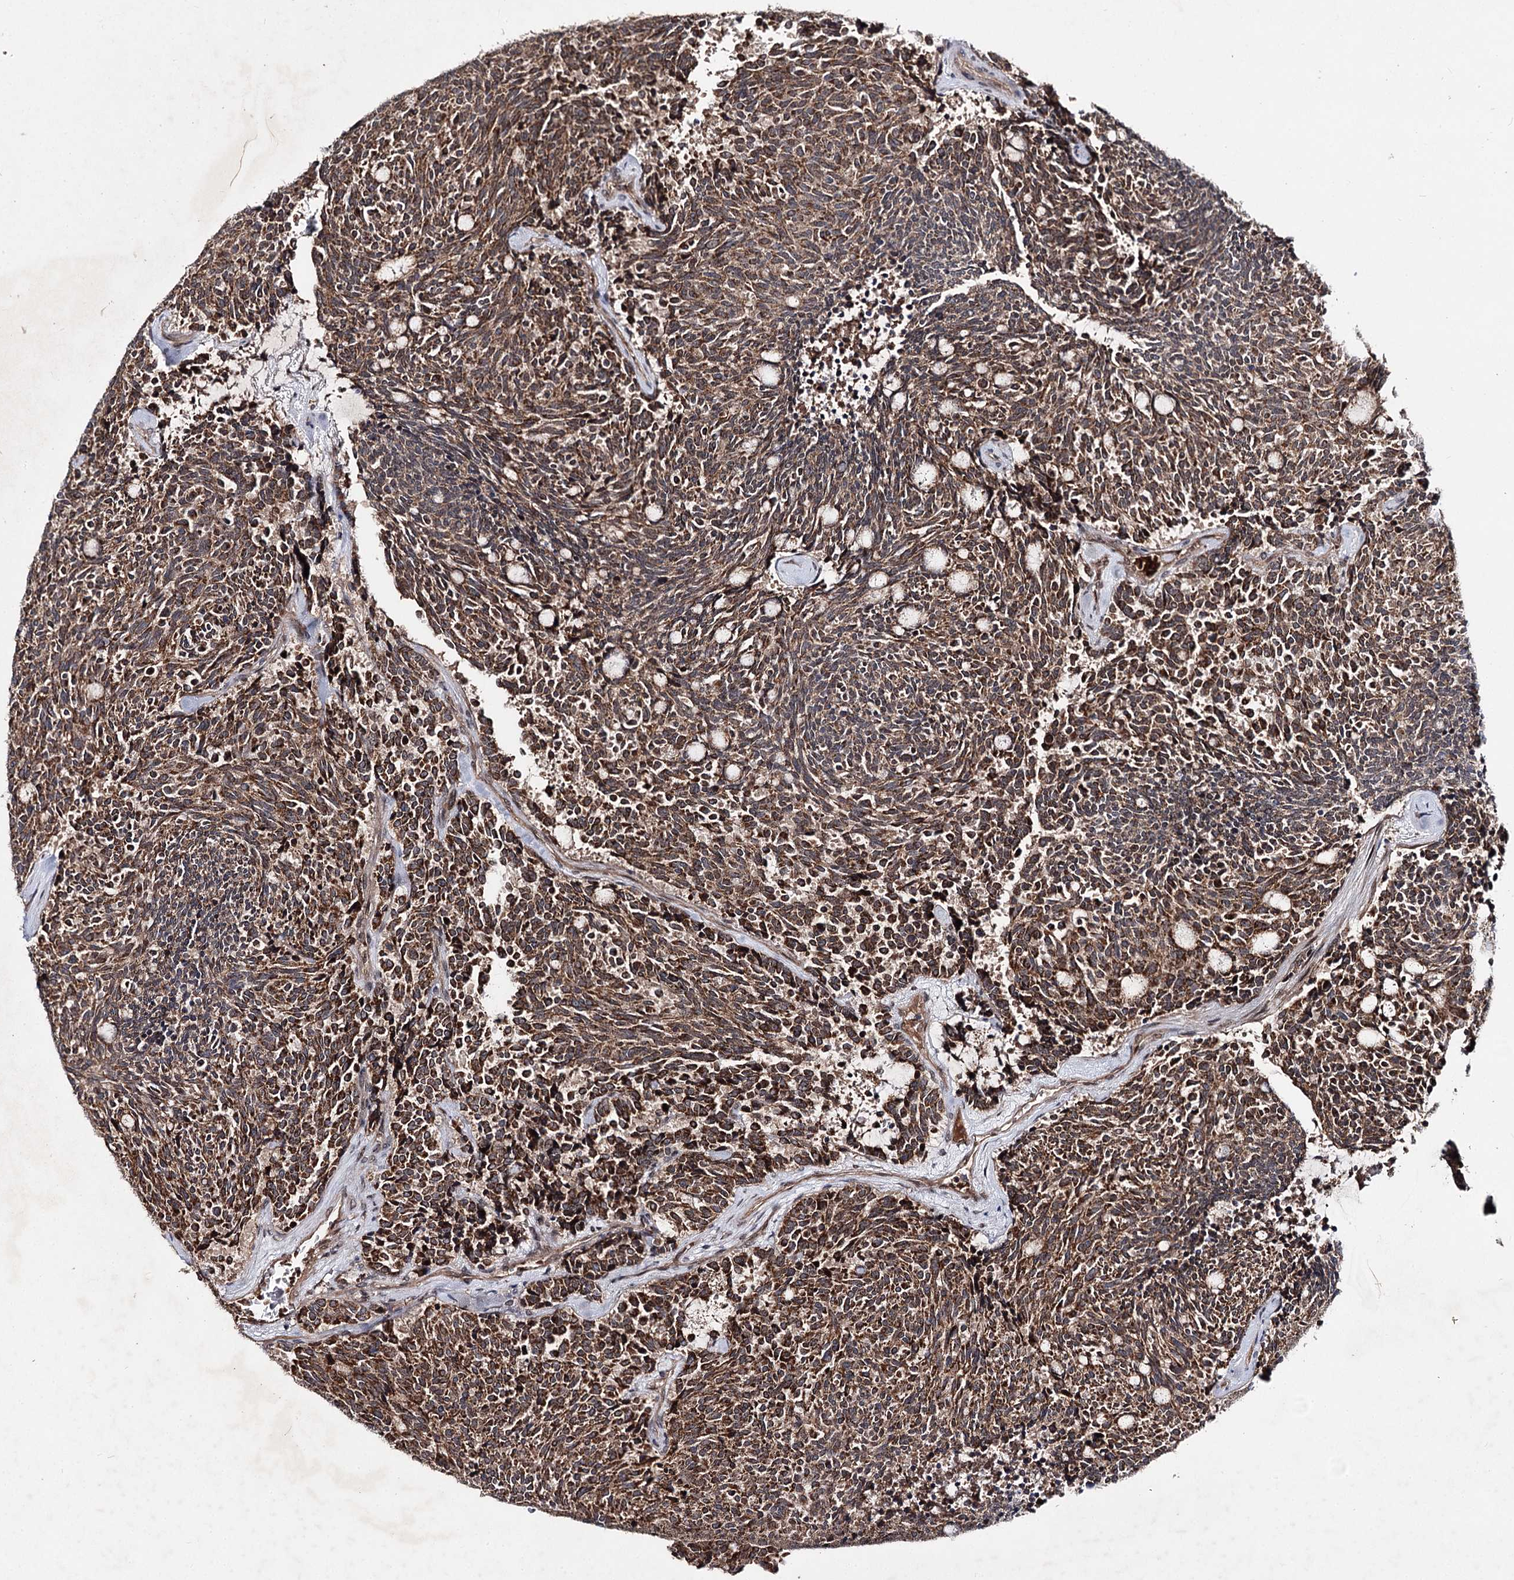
{"staining": {"intensity": "strong", "quantity": ">75%", "location": "cytoplasmic/membranous"}, "tissue": "carcinoid", "cell_type": "Tumor cells", "image_type": "cancer", "snomed": [{"axis": "morphology", "description": "Carcinoid, malignant, NOS"}, {"axis": "topography", "description": "Pancreas"}], "caption": "Immunohistochemistry (IHC) photomicrograph of neoplastic tissue: human malignant carcinoid stained using IHC exhibits high levels of strong protein expression localized specifically in the cytoplasmic/membranous of tumor cells, appearing as a cytoplasmic/membranous brown color.", "gene": "MSANTD2", "patient": {"sex": "female", "age": 54}}